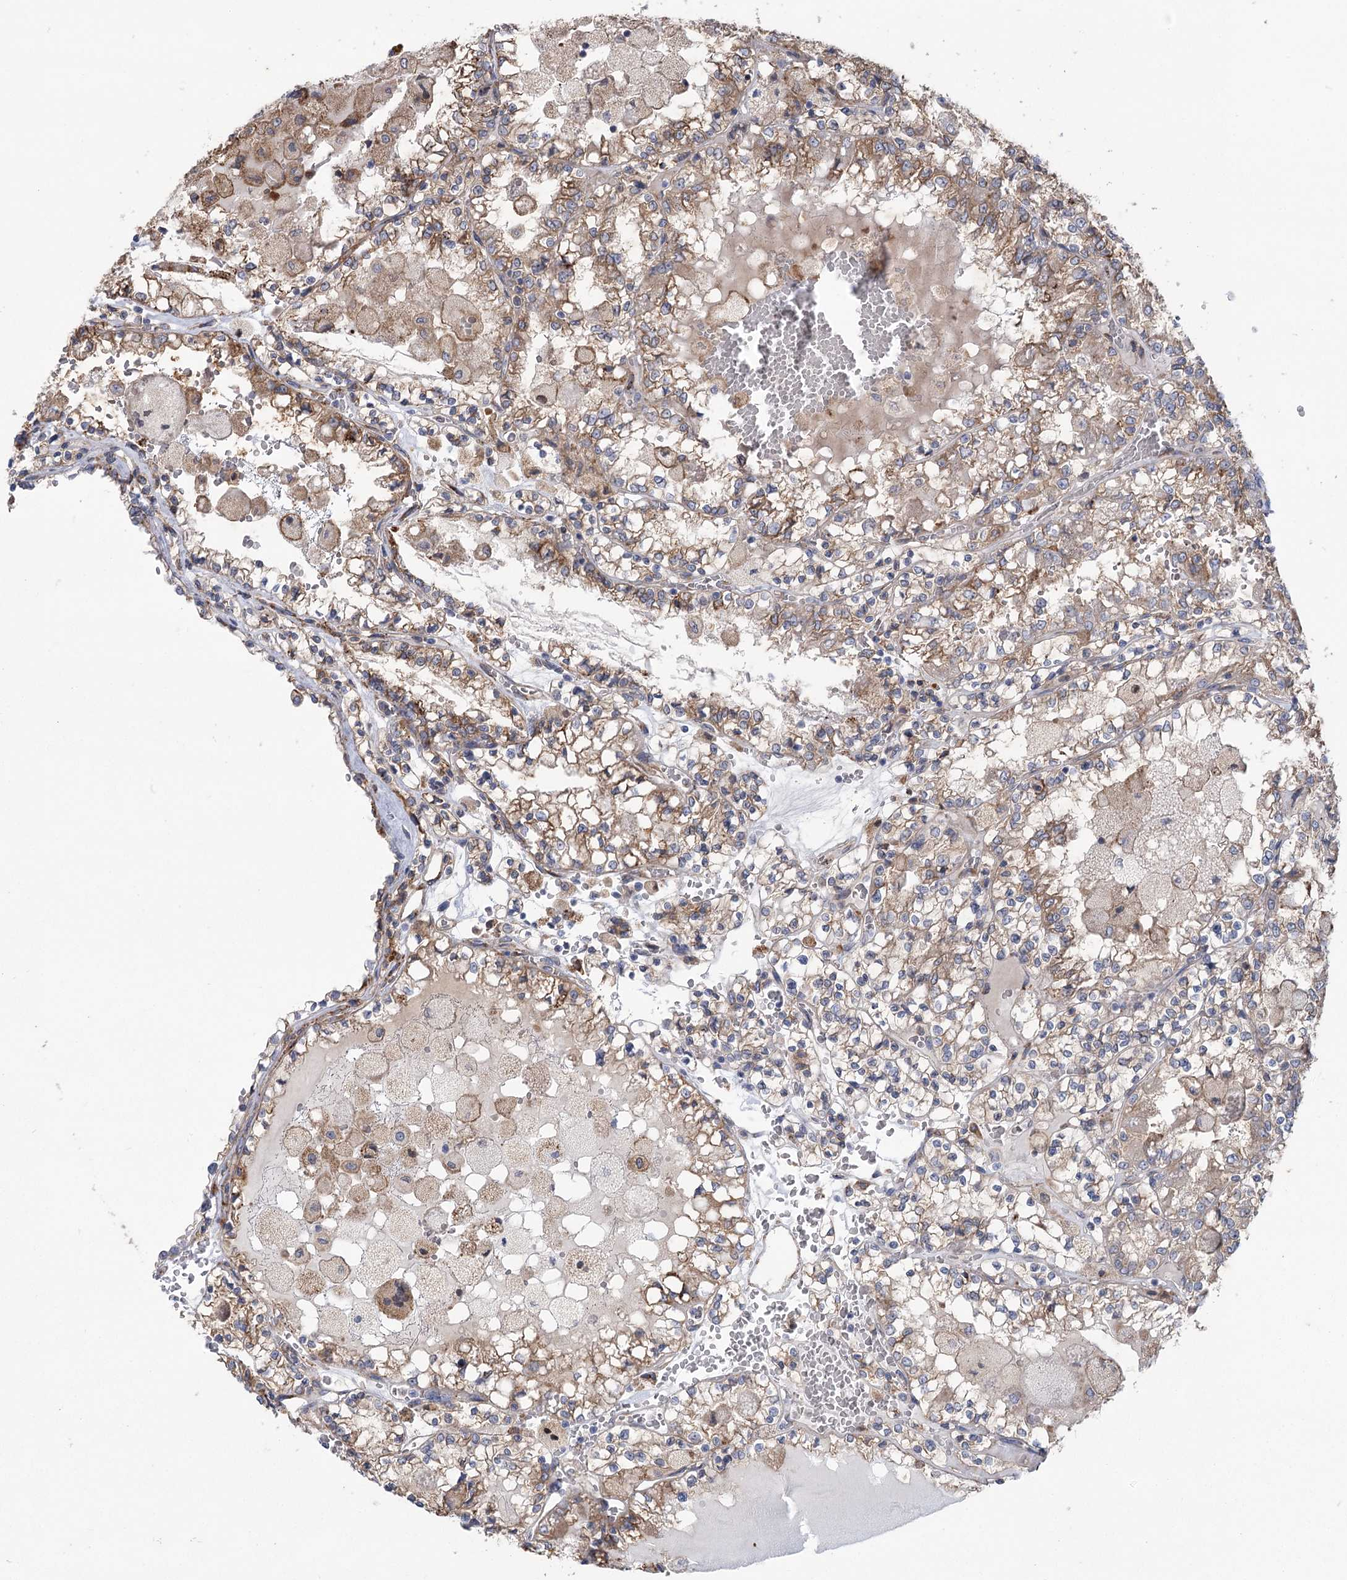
{"staining": {"intensity": "moderate", "quantity": "25%-75%", "location": "cytoplasmic/membranous"}, "tissue": "renal cancer", "cell_type": "Tumor cells", "image_type": "cancer", "snomed": [{"axis": "morphology", "description": "Adenocarcinoma, NOS"}, {"axis": "topography", "description": "Kidney"}], "caption": "Renal cancer was stained to show a protein in brown. There is medium levels of moderate cytoplasmic/membranous expression in about 25%-75% of tumor cells.", "gene": "METTL24", "patient": {"sex": "female", "age": 56}}